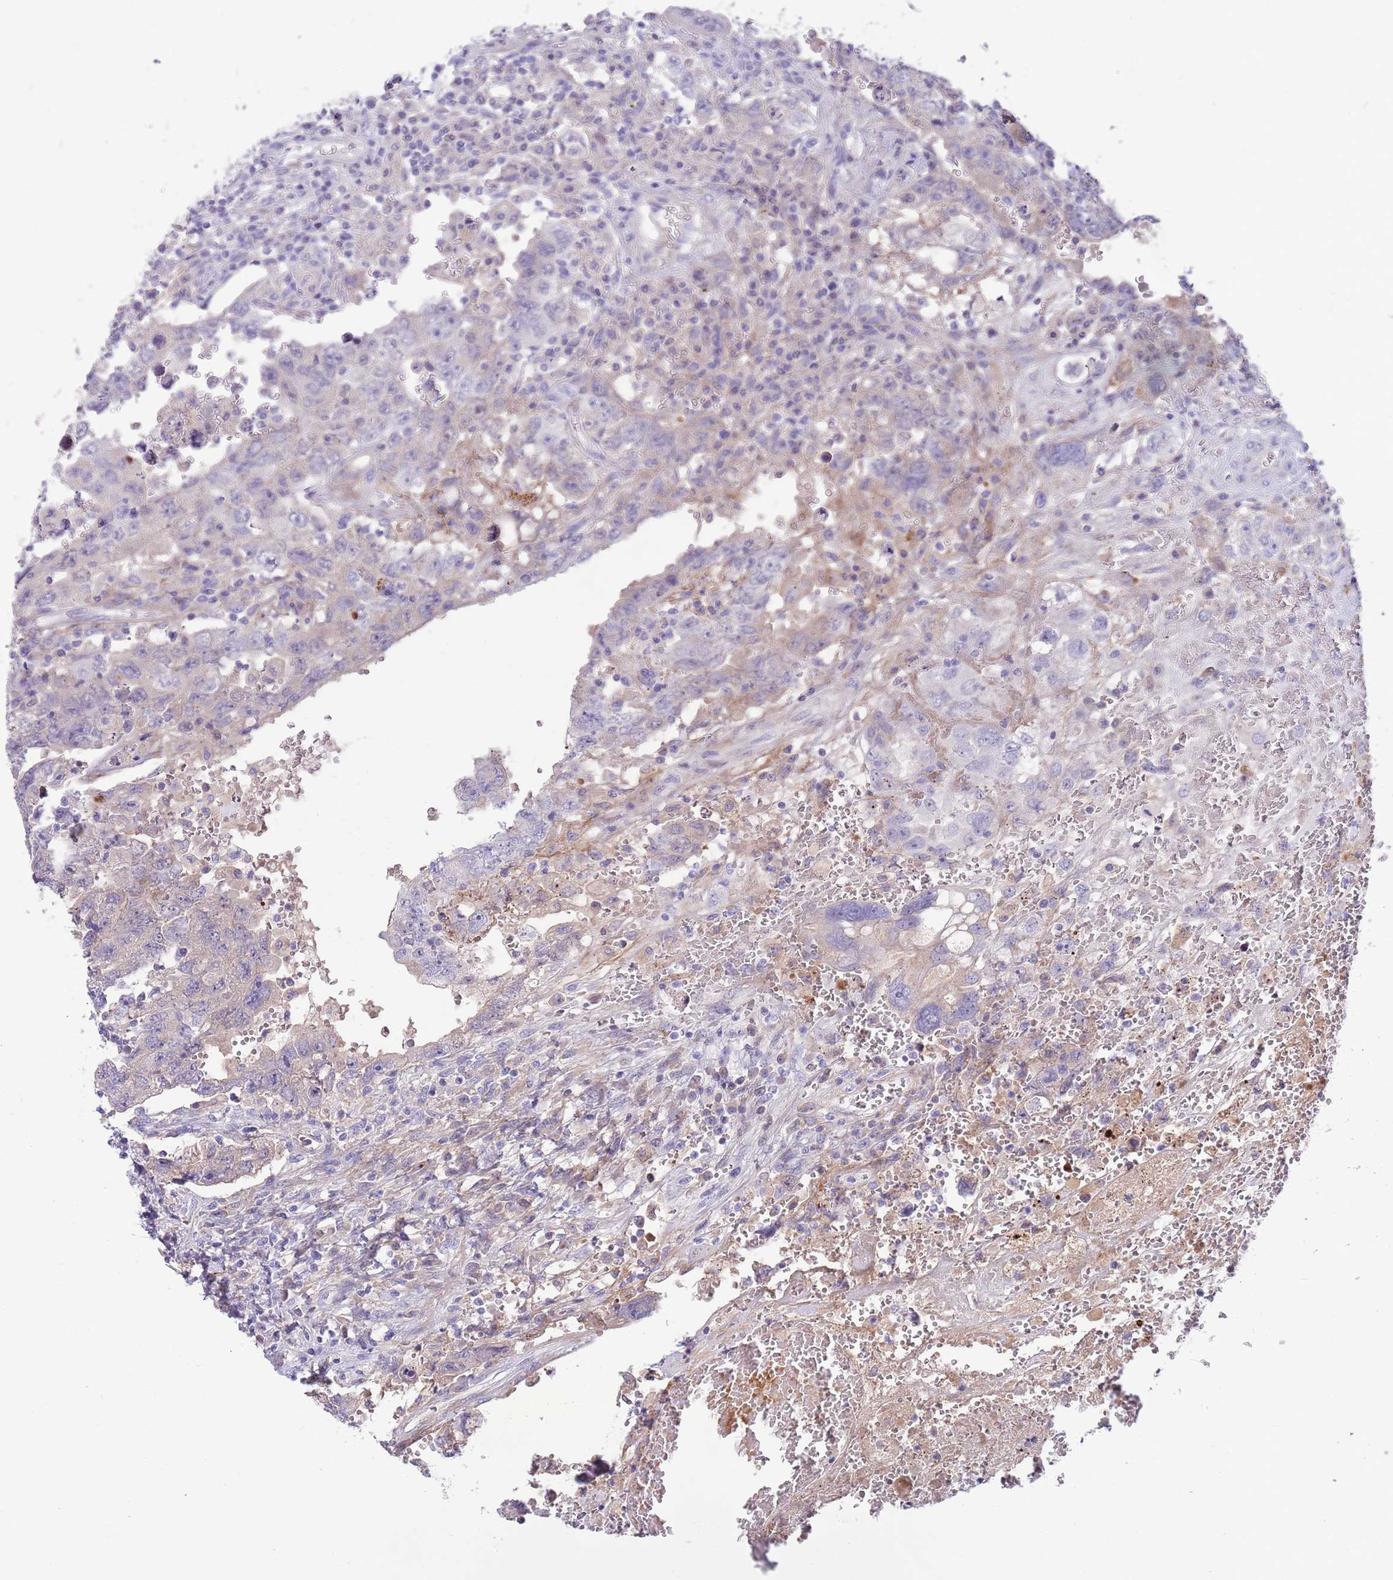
{"staining": {"intensity": "negative", "quantity": "none", "location": "none"}, "tissue": "testis cancer", "cell_type": "Tumor cells", "image_type": "cancer", "snomed": [{"axis": "morphology", "description": "Carcinoma, Embryonal, NOS"}, {"axis": "topography", "description": "Testis"}], "caption": "IHC histopathology image of neoplastic tissue: human testis cancer (embryonal carcinoma) stained with DAB exhibits no significant protein staining in tumor cells.", "gene": "LEPROTL1", "patient": {"sex": "male", "age": 26}}